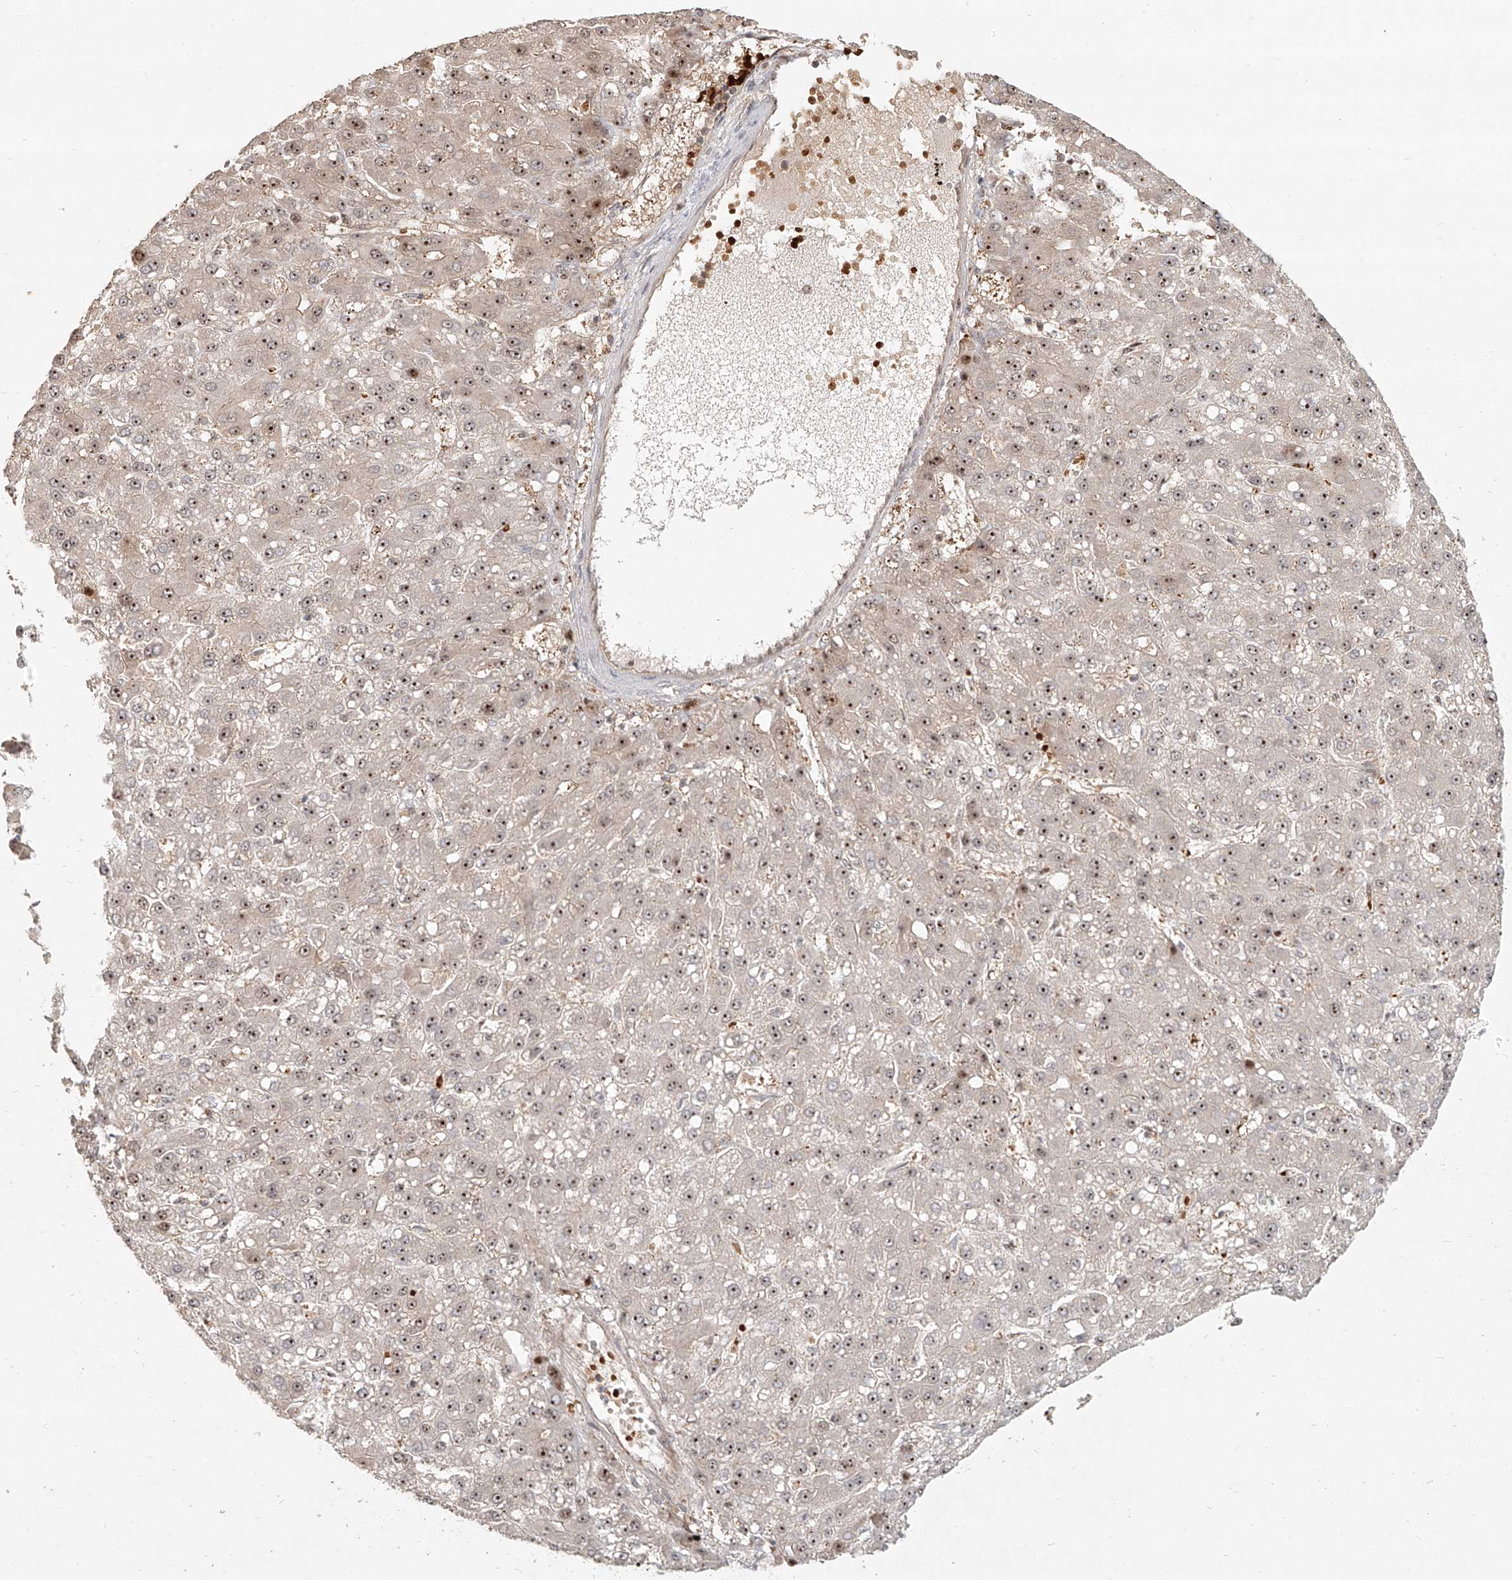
{"staining": {"intensity": "weak", "quantity": ">75%", "location": "nuclear"}, "tissue": "liver cancer", "cell_type": "Tumor cells", "image_type": "cancer", "snomed": [{"axis": "morphology", "description": "Carcinoma, Hepatocellular, NOS"}, {"axis": "topography", "description": "Liver"}], "caption": "This histopathology image exhibits immunohistochemistry staining of liver hepatocellular carcinoma, with low weak nuclear positivity in about >75% of tumor cells.", "gene": "BYSL", "patient": {"sex": "male", "age": 67}}